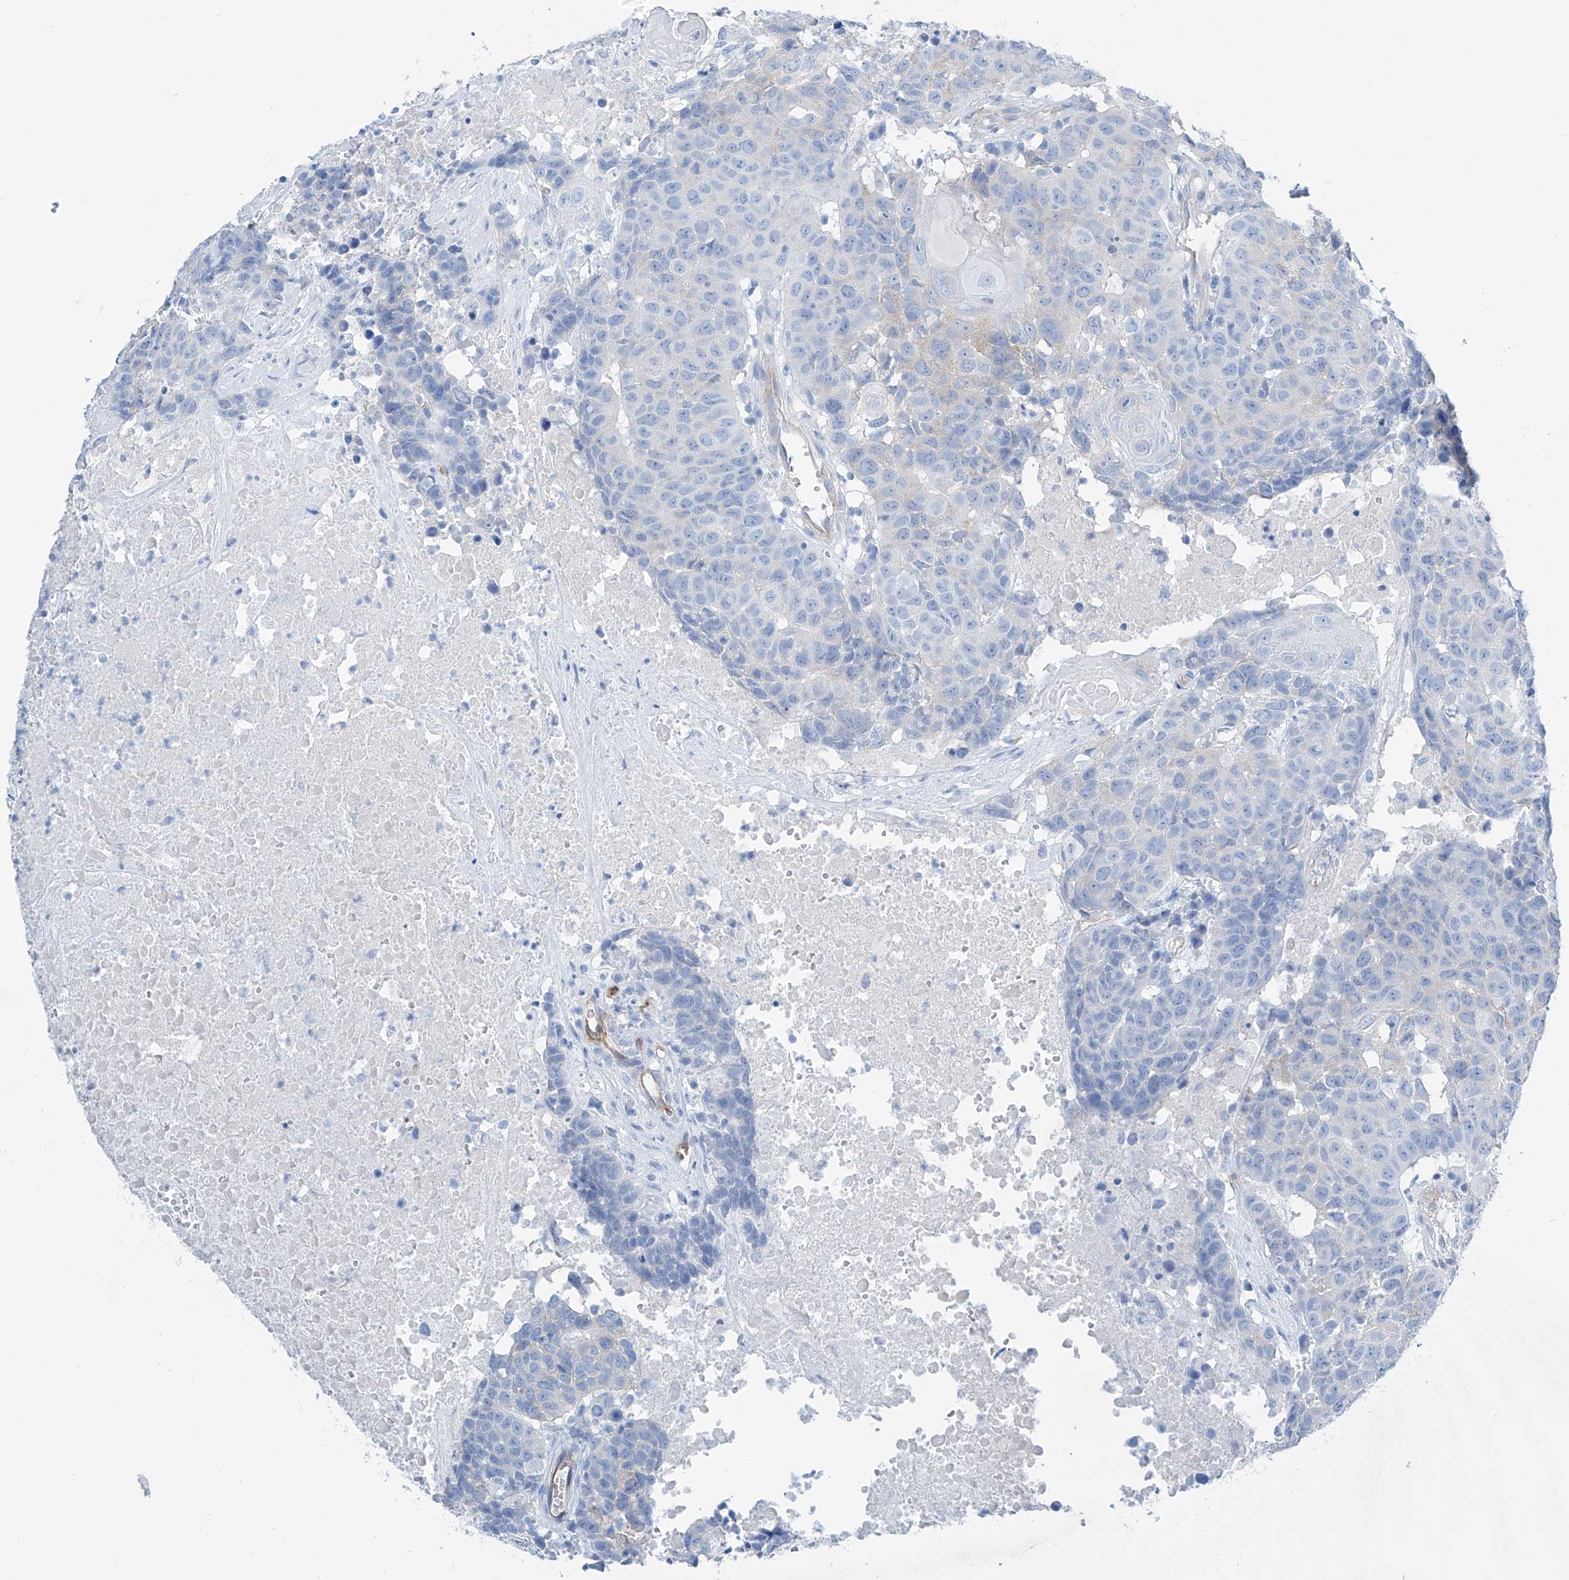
{"staining": {"intensity": "negative", "quantity": "none", "location": "none"}, "tissue": "head and neck cancer", "cell_type": "Tumor cells", "image_type": "cancer", "snomed": [{"axis": "morphology", "description": "Squamous cell carcinoma, NOS"}, {"axis": "topography", "description": "Head-Neck"}], "caption": "Immunohistochemical staining of human head and neck cancer (squamous cell carcinoma) exhibits no significant positivity in tumor cells. The staining is performed using DAB brown chromogen with nuclei counter-stained in using hematoxylin.", "gene": "MAGI1", "patient": {"sex": "male", "age": 66}}